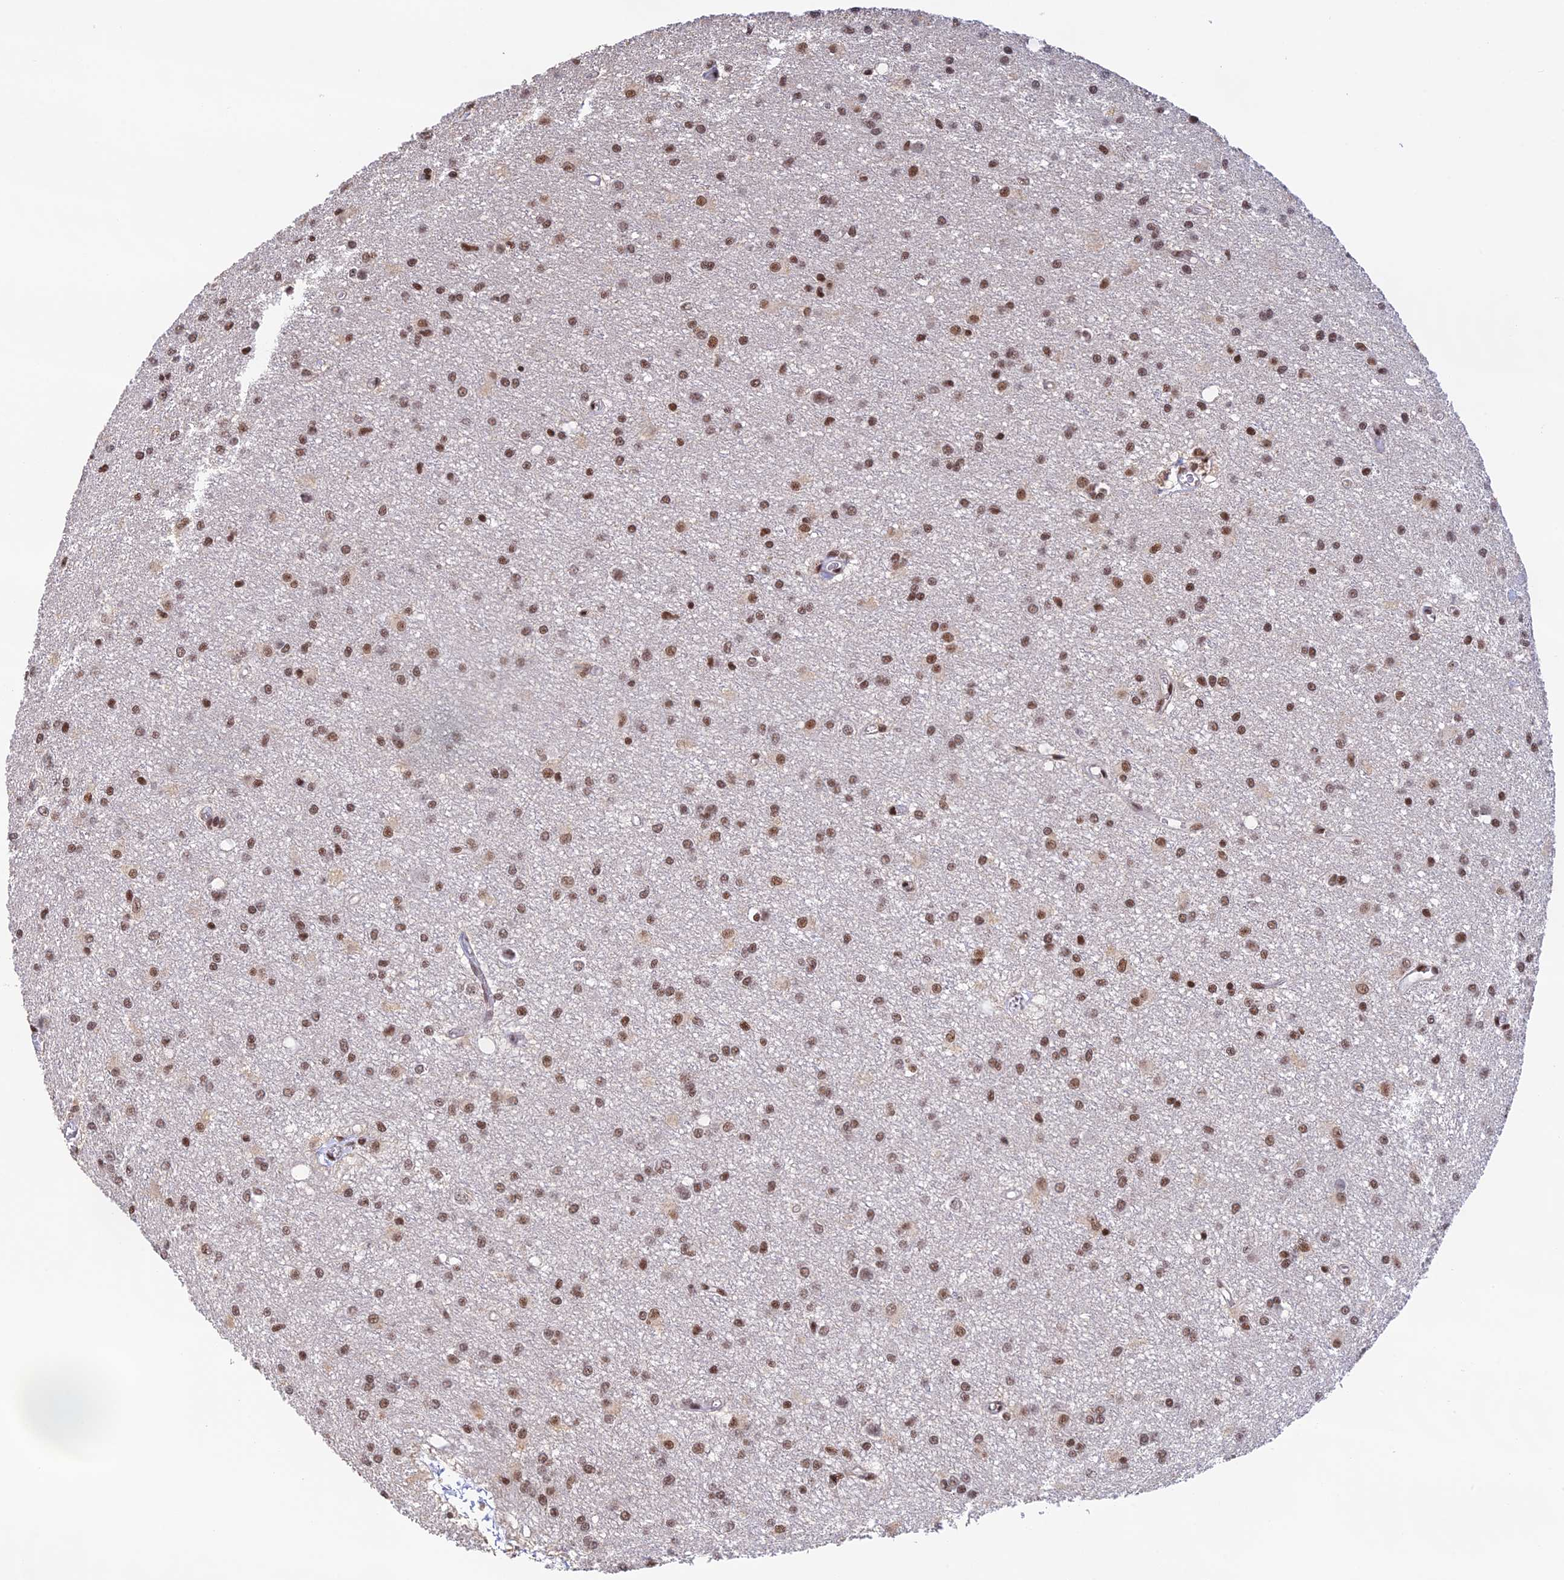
{"staining": {"intensity": "moderate", "quantity": ">75%", "location": "nuclear"}, "tissue": "glioma", "cell_type": "Tumor cells", "image_type": "cancer", "snomed": [{"axis": "morphology", "description": "Glioma, malignant, High grade"}, {"axis": "topography", "description": "Brain"}], "caption": "The immunohistochemical stain shows moderate nuclear positivity in tumor cells of high-grade glioma (malignant) tissue.", "gene": "THAP11", "patient": {"sex": "female", "age": 50}}